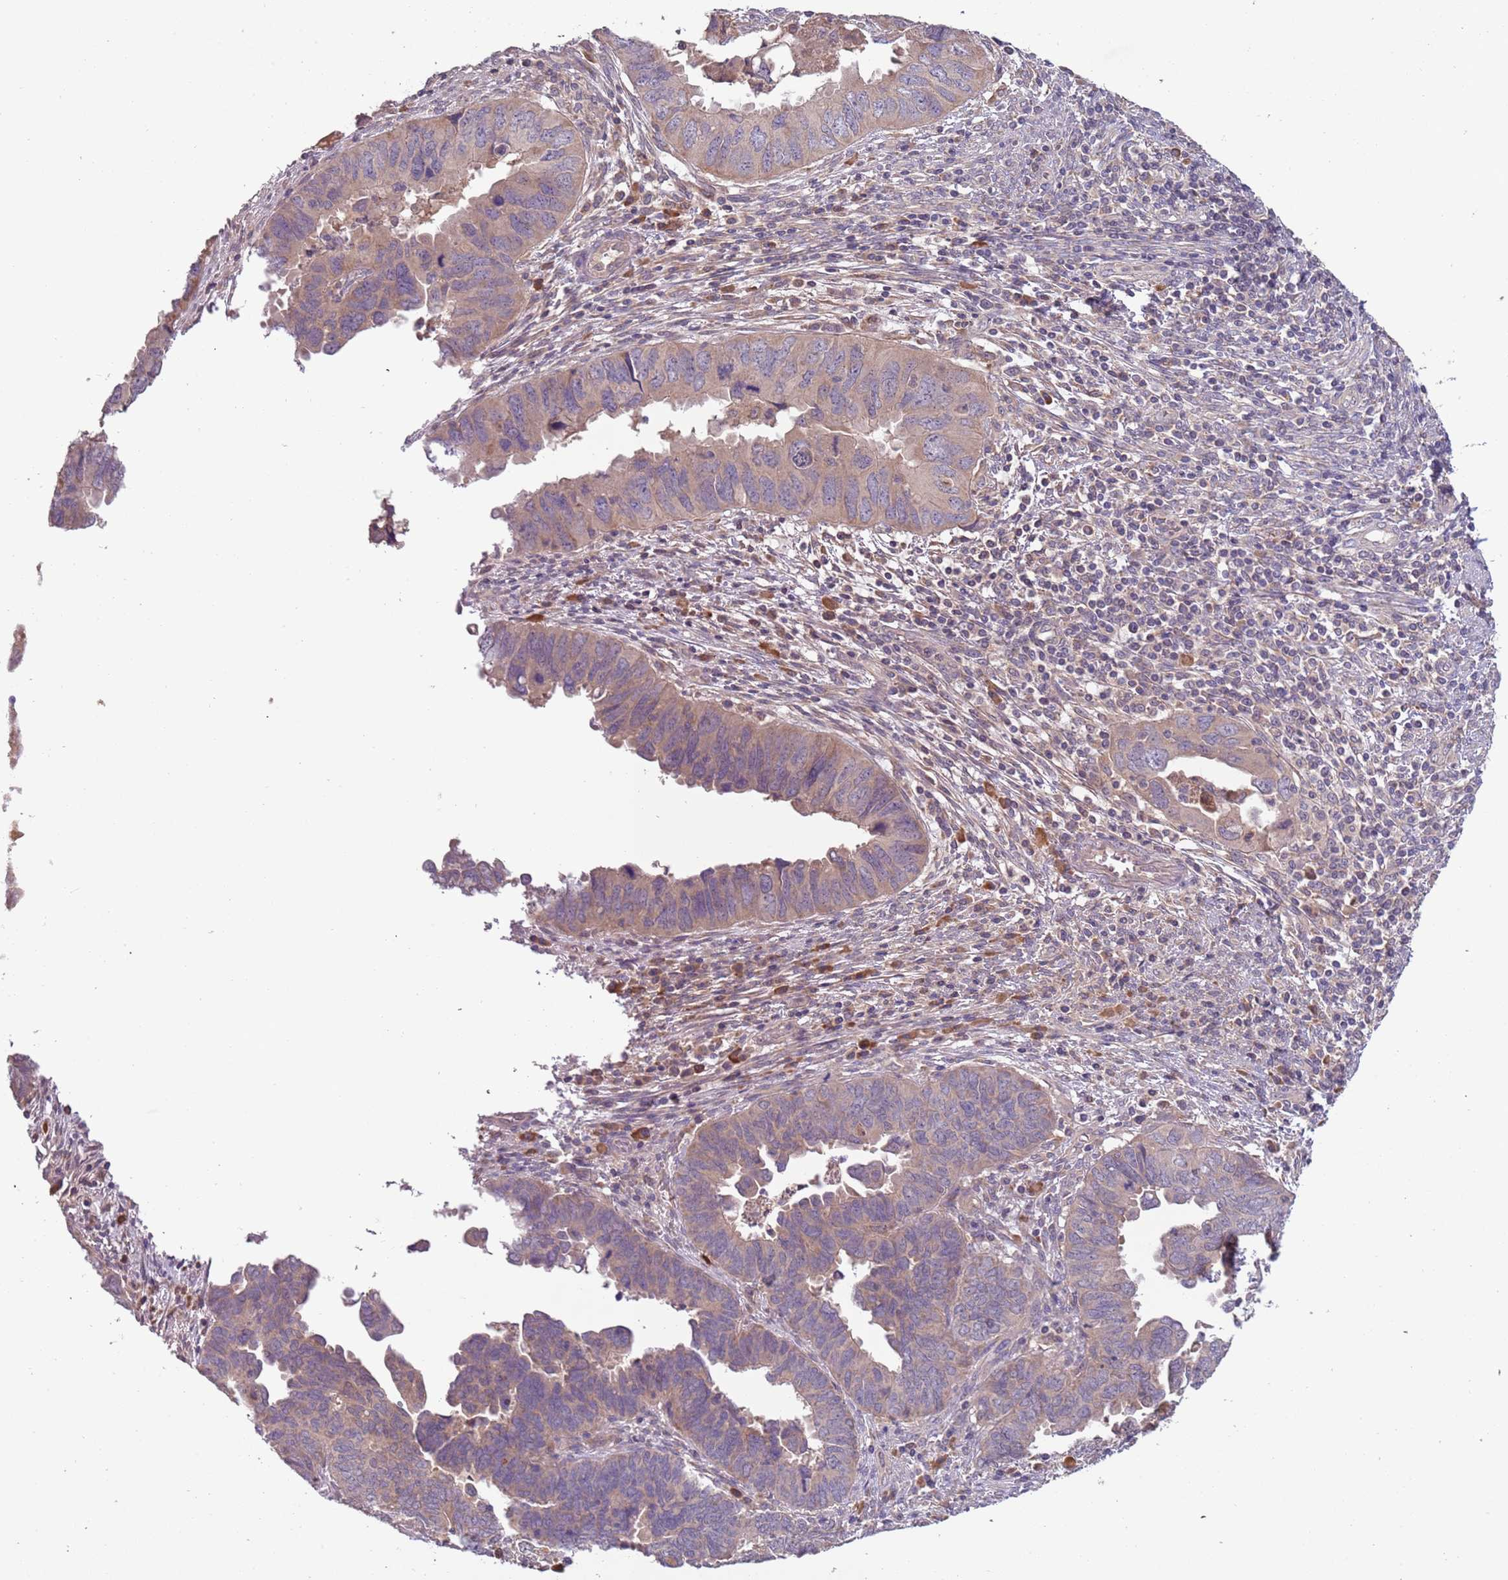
{"staining": {"intensity": "weak", "quantity": "25%-75%", "location": "cytoplasmic/membranous"}, "tissue": "endometrial cancer", "cell_type": "Tumor cells", "image_type": "cancer", "snomed": [{"axis": "morphology", "description": "Adenocarcinoma, NOS"}, {"axis": "topography", "description": "Endometrium"}], "caption": "Human endometrial cancer (adenocarcinoma) stained for a protein (brown) demonstrates weak cytoplasmic/membranous positive positivity in approximately 25%-75% of tumor cells.", "gene": "FECH", "patient": {"sex": "female", "age": 79}}